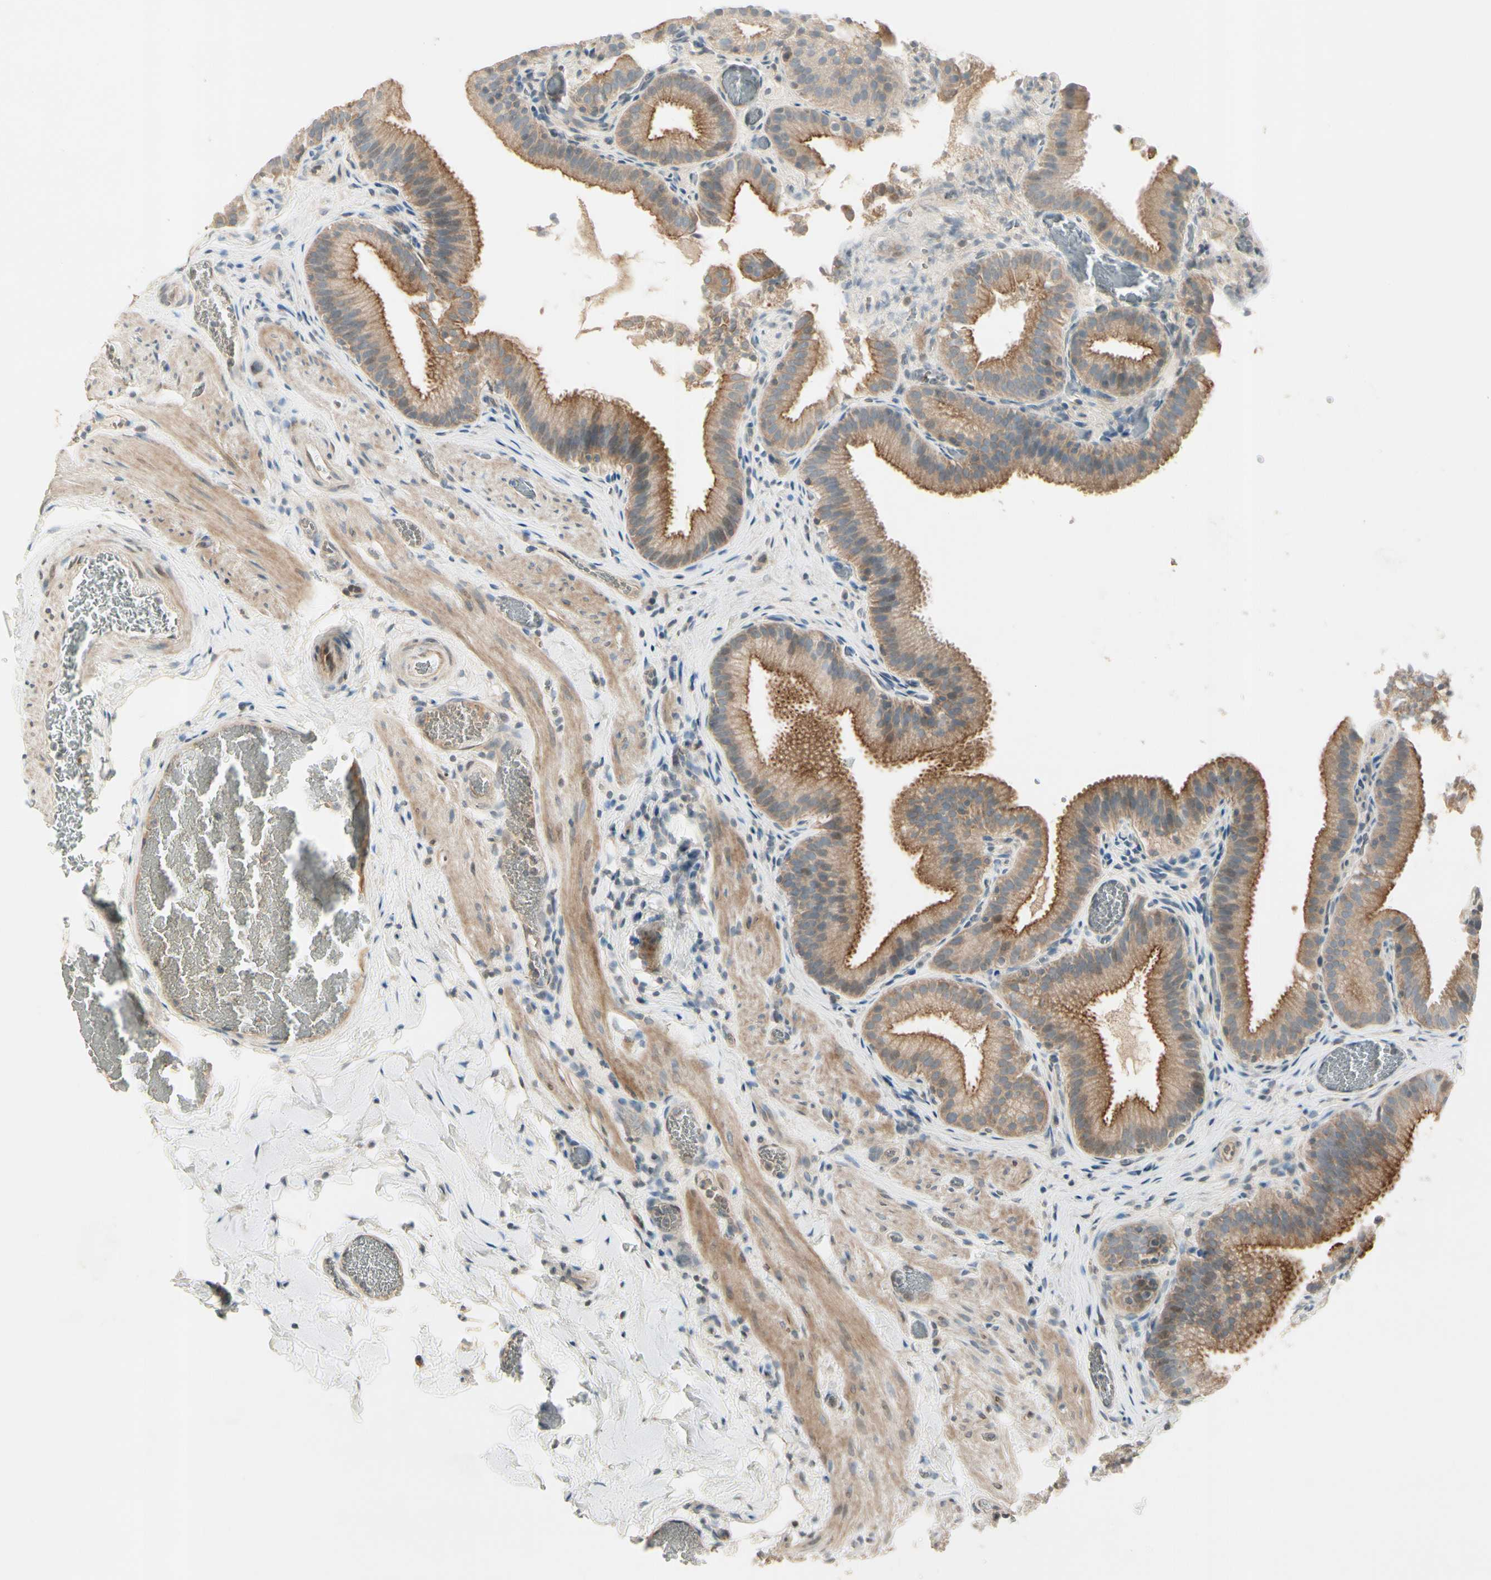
{"staining": {"intensity": "moderate", "quantity": ">75%", "location": "cytoplasmic/membranous"}, "tissue": "gallbladder", "cell_type": "Glandular cells", "image_type": "normal", "snomed": [{"axis": "morphology", "description": "Normal tissue, NOS"}, {"axis": "topography", "description": "Gallbladder"}], "caption": "Protein staining displays moderate cytoplasmic/membranous positivity in approximately >75% of glandular cells in unremarkable gallbladder. (IHC, brightfield microscopy, high magnification).", "gene": "PPP3CB", "patient": {"sex": "male", "age": 54}}